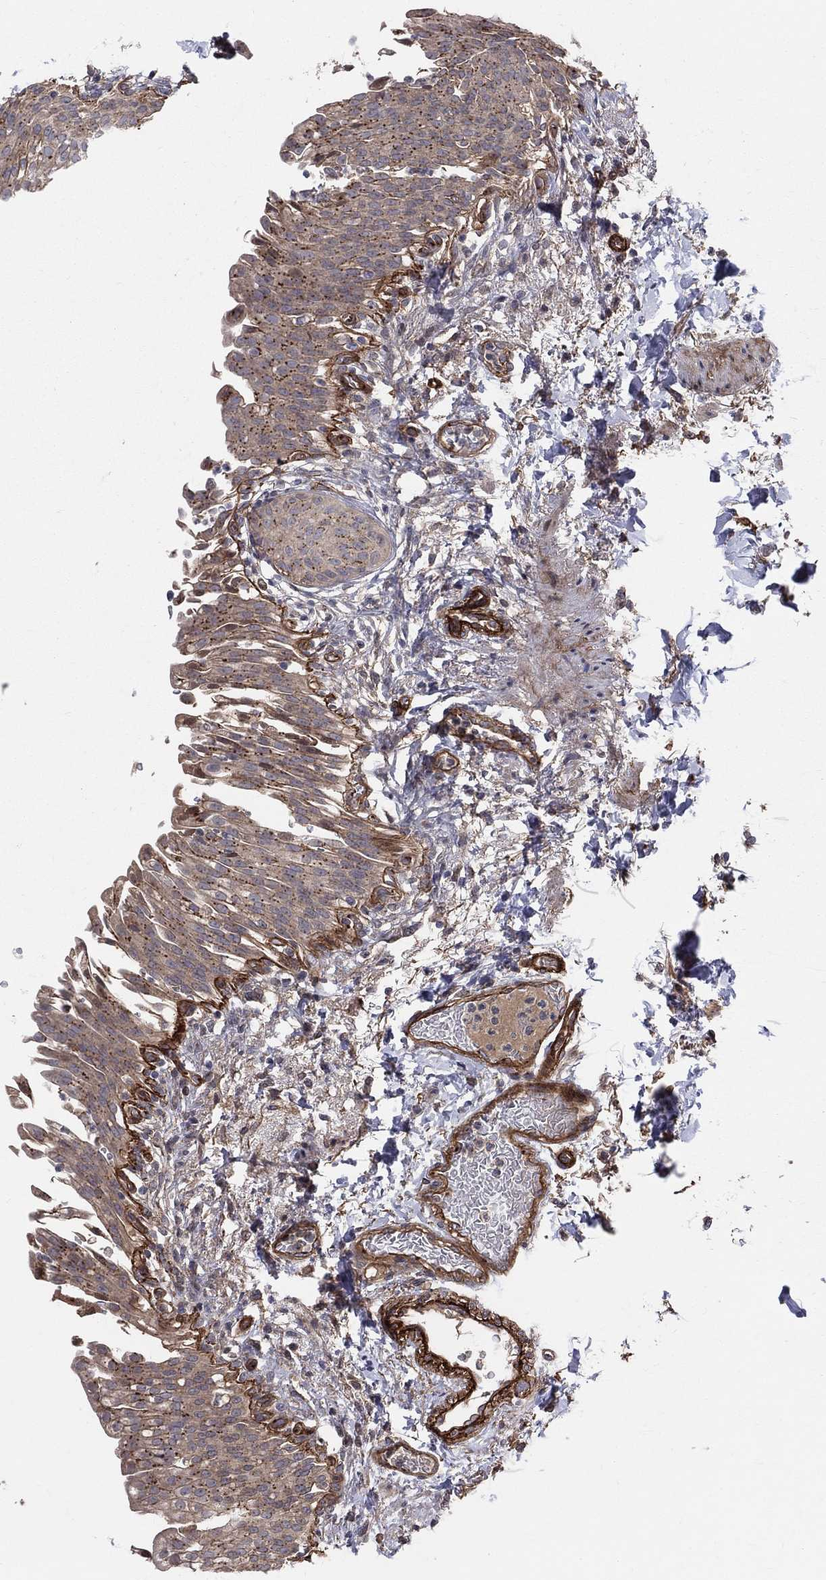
{"staining": {"intensity": "weak", "quantity": ">75%", "location": "cytoplasmic/membranous"}, "tissue": "urinary bladder", "cell_type": "Urothelial cells", "image_type": "normal", "snomed": [{"axis": "morphology", "description": "Normal tissue, NOS"}, {"axis": "topography", "description": "Urinary bladder"}], "caption": "IHC image of benign urinary bladder: human urinary bladder stained using immunohistochemistry reveals low levels of weak protein expression localized specifically in the cytoplasmic/membranous of urothelial cells, appearing as a cytoplasmic/membranous brown color.", "gene": "ENTPD1", "patient": {"sex": "female", "age": 60}}